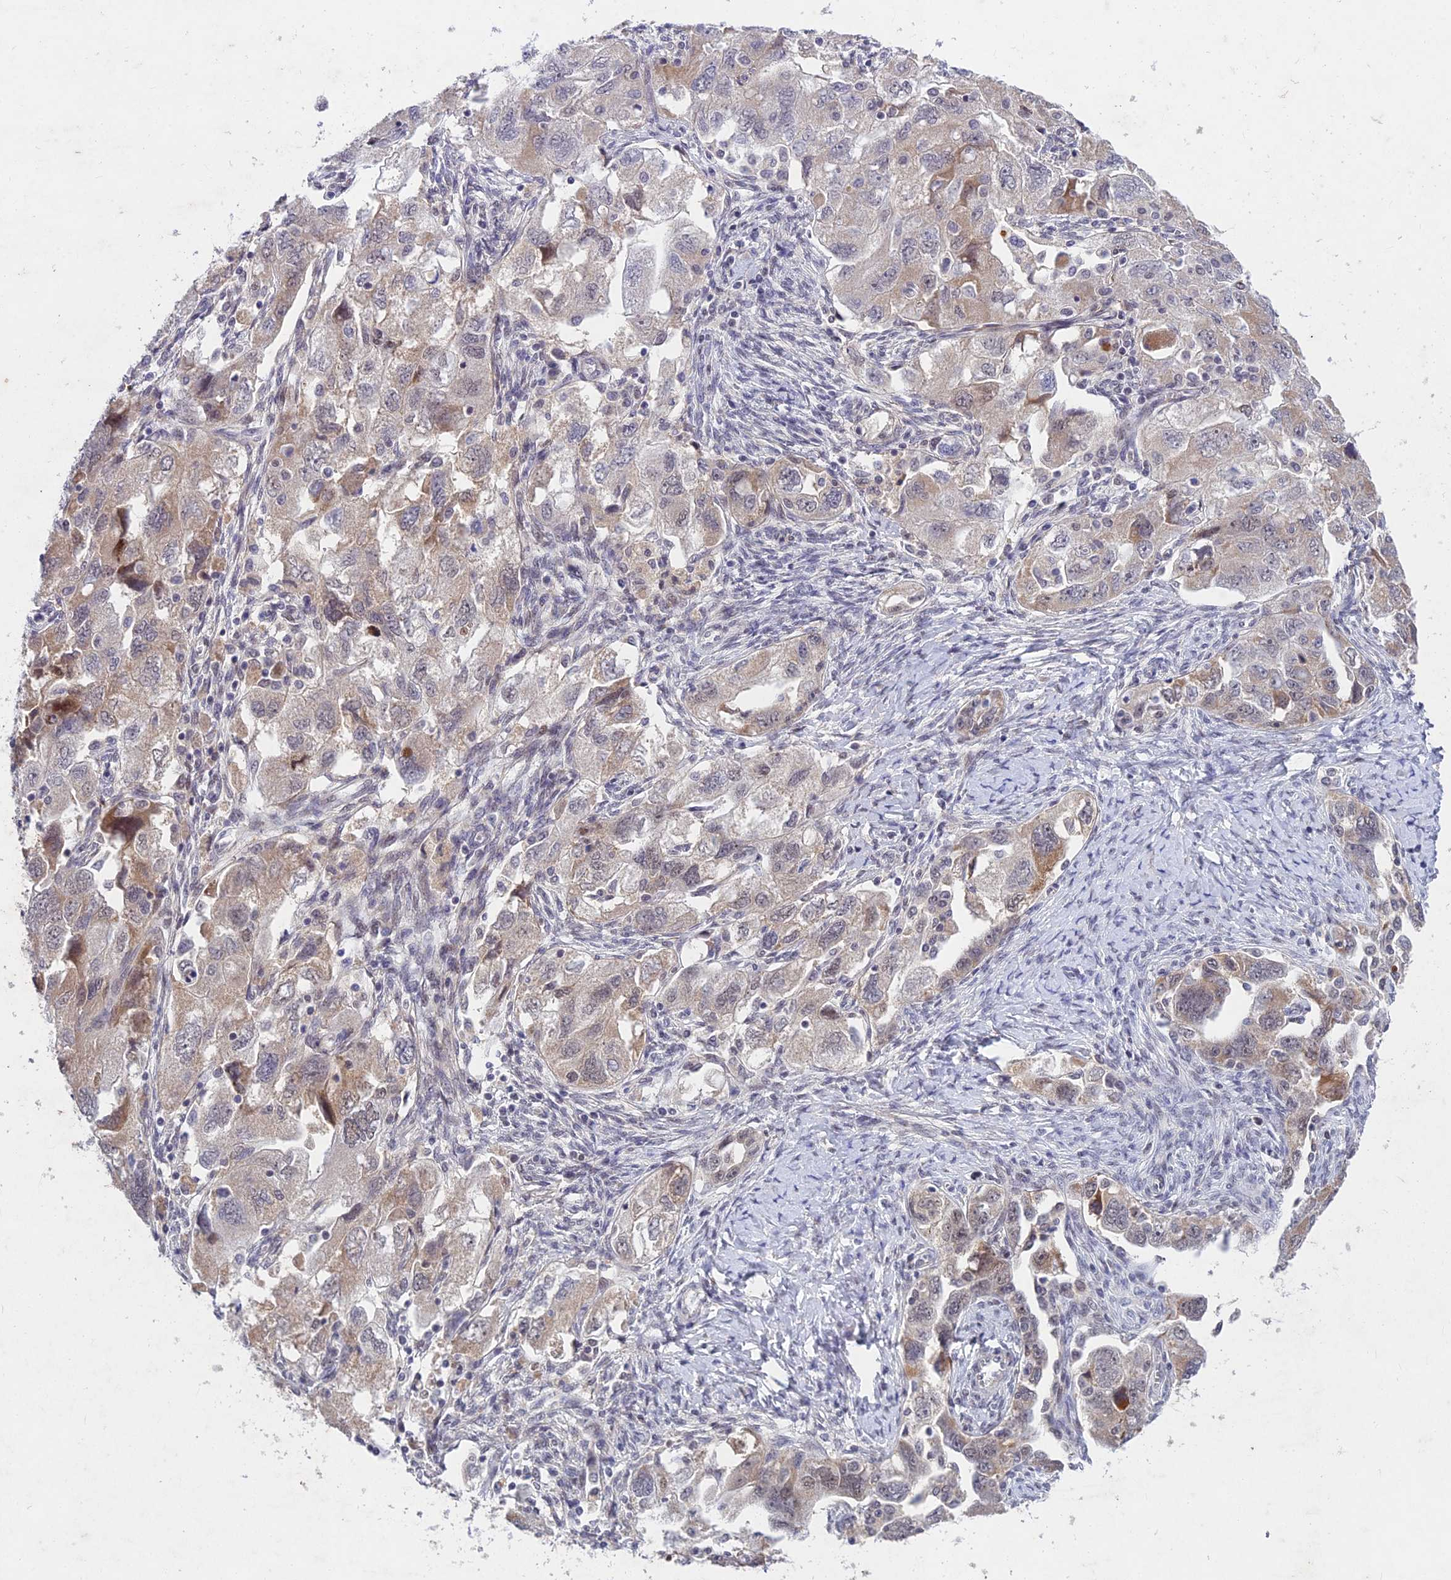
{"staining": {"intensity": "moderate", "quantity": "<25%", "location": "cytoplasmic/membranous,nuclear"}, "tissue": "ovarian cancer", "cell_type": "Tumor cells", "image_type": "cancer", "snomed": [{"axis": "morphology", "description": "Carcinoma, NOS"}, {"axis": "morphology", "description": "Cystadenocarcinoma, serous, NOS"}, {"axis": "topography", "description": "Ovary"}], "caption": "High-power microscopy captured an immunohistochemistry photomicrograph of ovarian carcinoma, revealing moderate cytoplasmic/membranous and nuclear positivity in approximately <25% of tumor cells.", "gene": "RAVER1", "patient": {"sex": "female", "age": 69}}